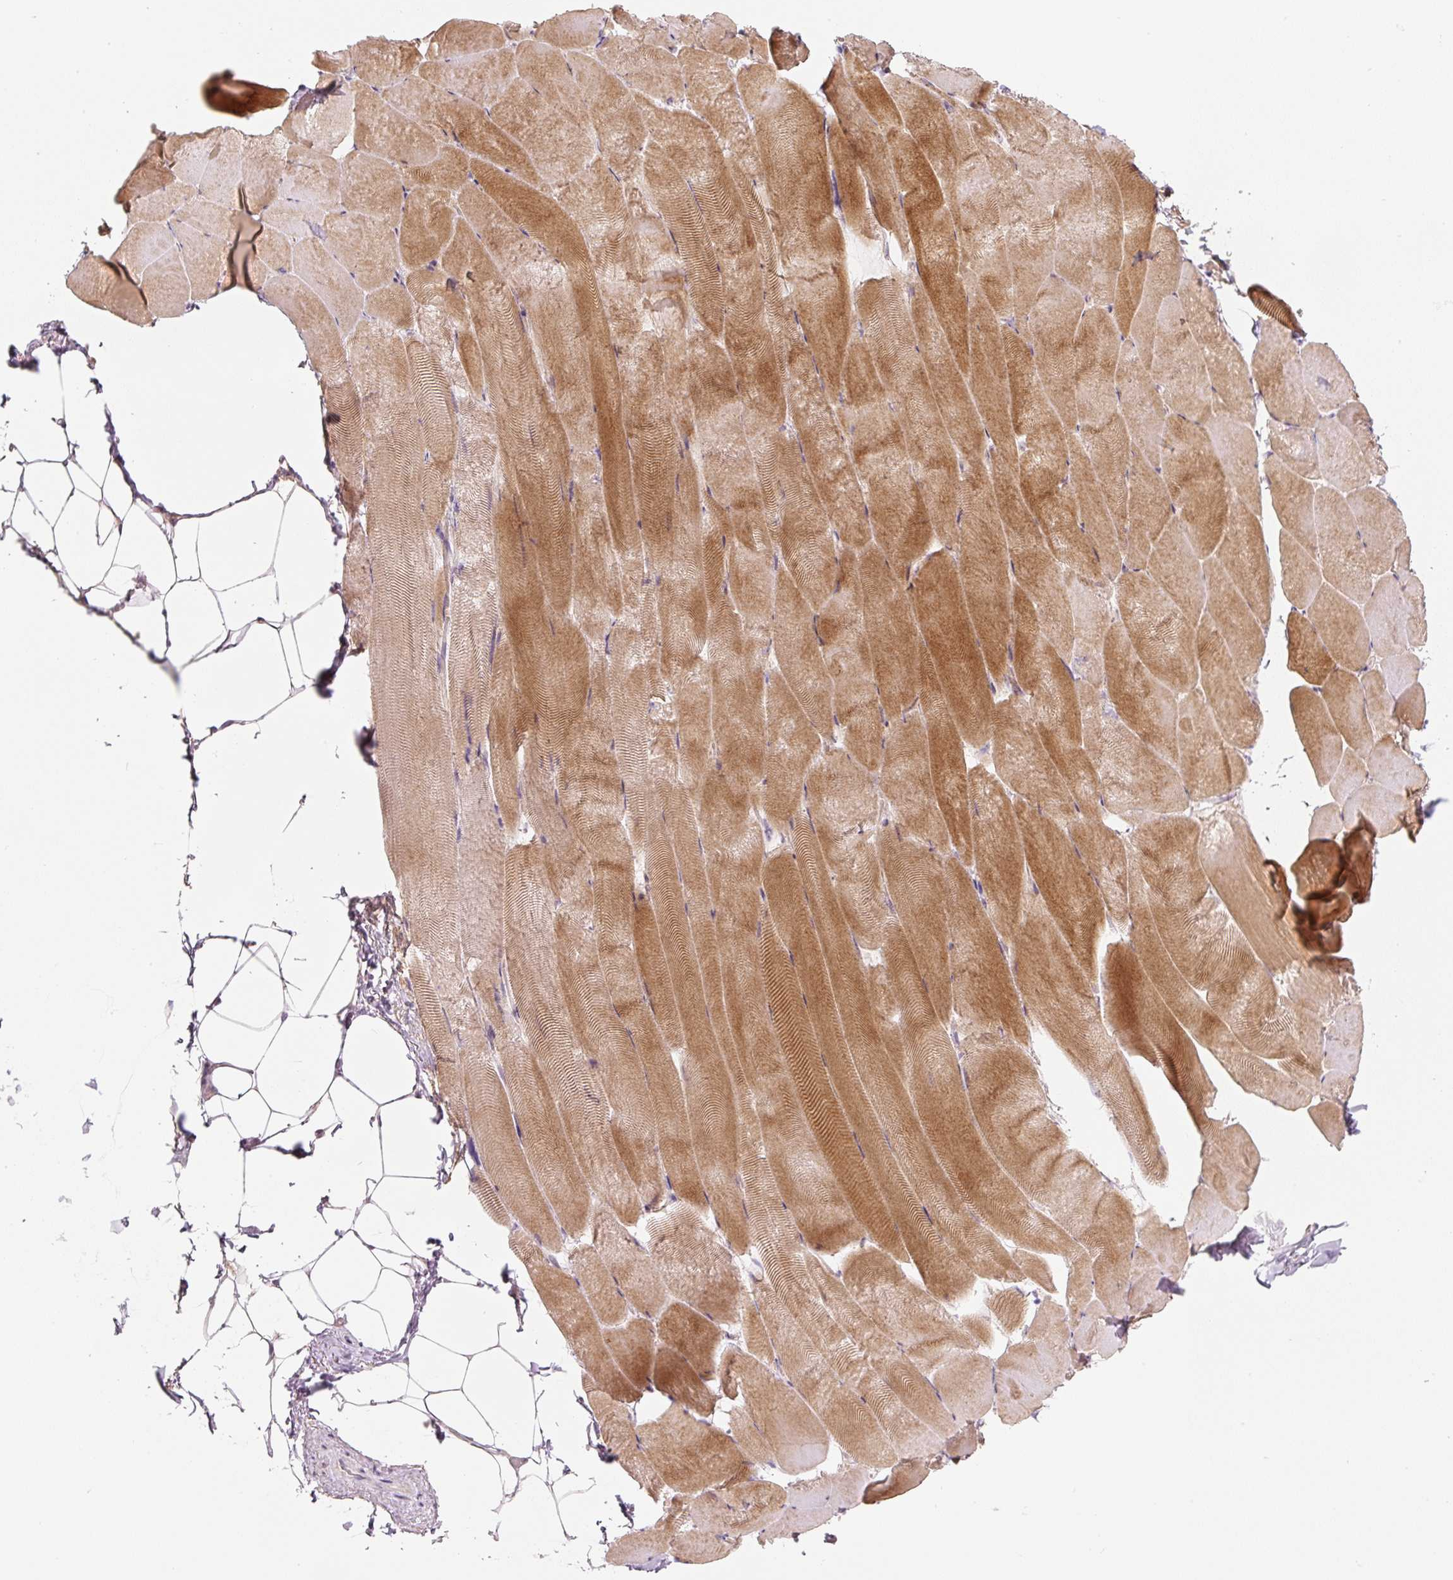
{"staining": {"intensity": "moderate", "quantity": ">75%", "location": "cytoplasmic/membranous"}, "tissue": "skeletal muscle", "cell_type": "Myocytes", "image_type": "normal", "snomed": [{"axis": "morphology", "description": "Normal tissue, NOS"}, {"axis": "topography", "description": "Skeletal muscle"}], "caption": "A brown stain labels moderate cytoplasmic/membranous expression of a protein in myocytes of unremarkable skeletal muscle. (DAB (3,3'-diaminobenzidine) = brown stain, brightfield microscopy at high magnification).", "gene": "PWWP3B", "patient": {"sex": "female", "age": 64}}